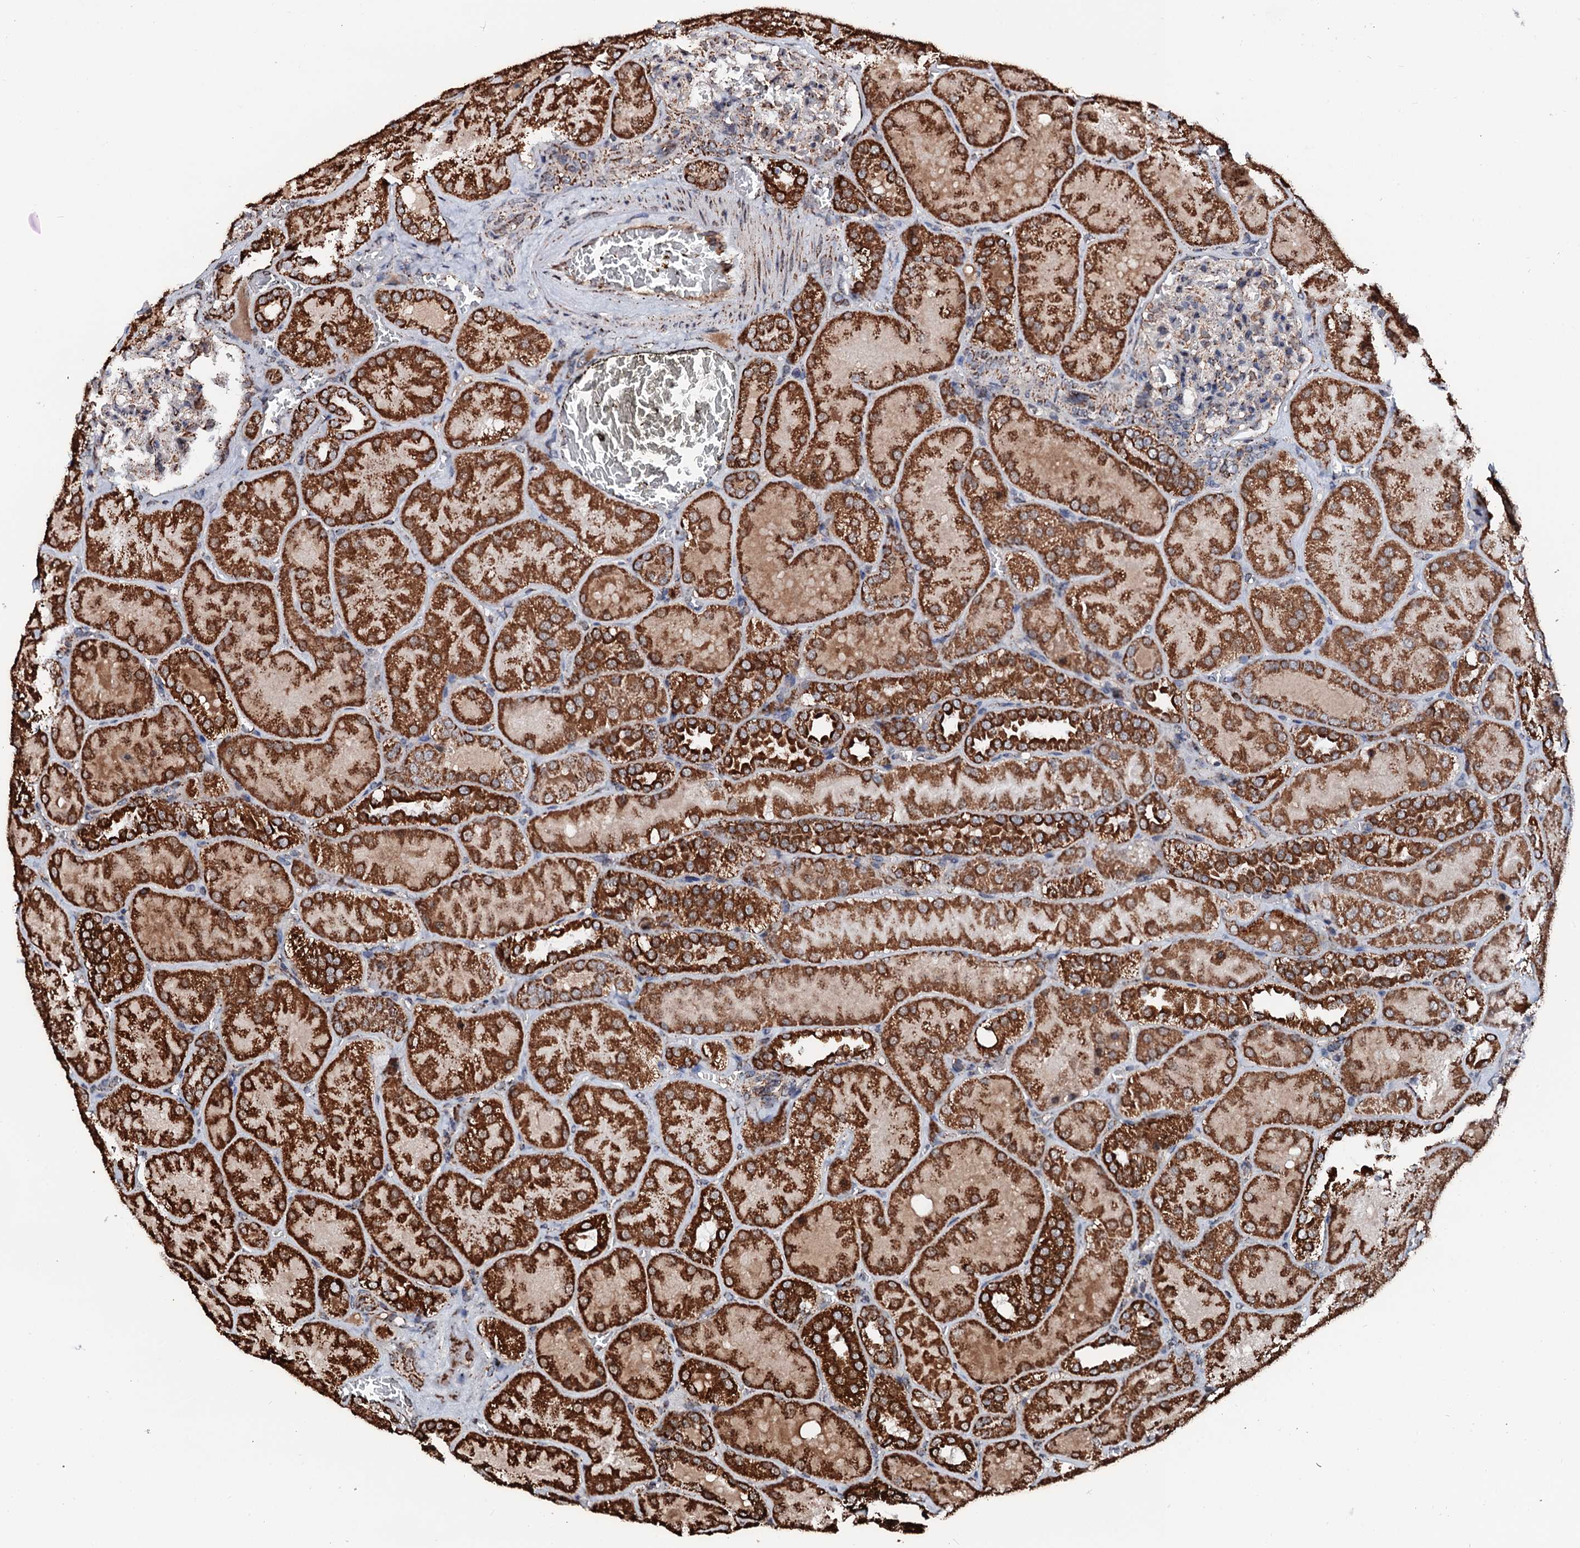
{"staining": {"intensity": "moderate", "quantity": "<25%", "location": "cytoplasmic/membranous"}, "tissue": "kidney", "cell_type": "Cells in glomeruli", "image_type": "normal", "snomed": [{"axis": "morphology", "description": "Normal tissue, NOS"}, {"axis": "topography", "description": "Kidney"}], "caption": "The photomicrograph displays immunohistochemical staining of unremarkable kidney. There is moderate cytoplasmic/membranous staining is present in approximately <25% of cells in glomeruli. (DAB IHC, brown staining for protein, blue staining for nuclei).", "gene": "SECISBP2L", "patient": {"sex": "male", "age": 28}}